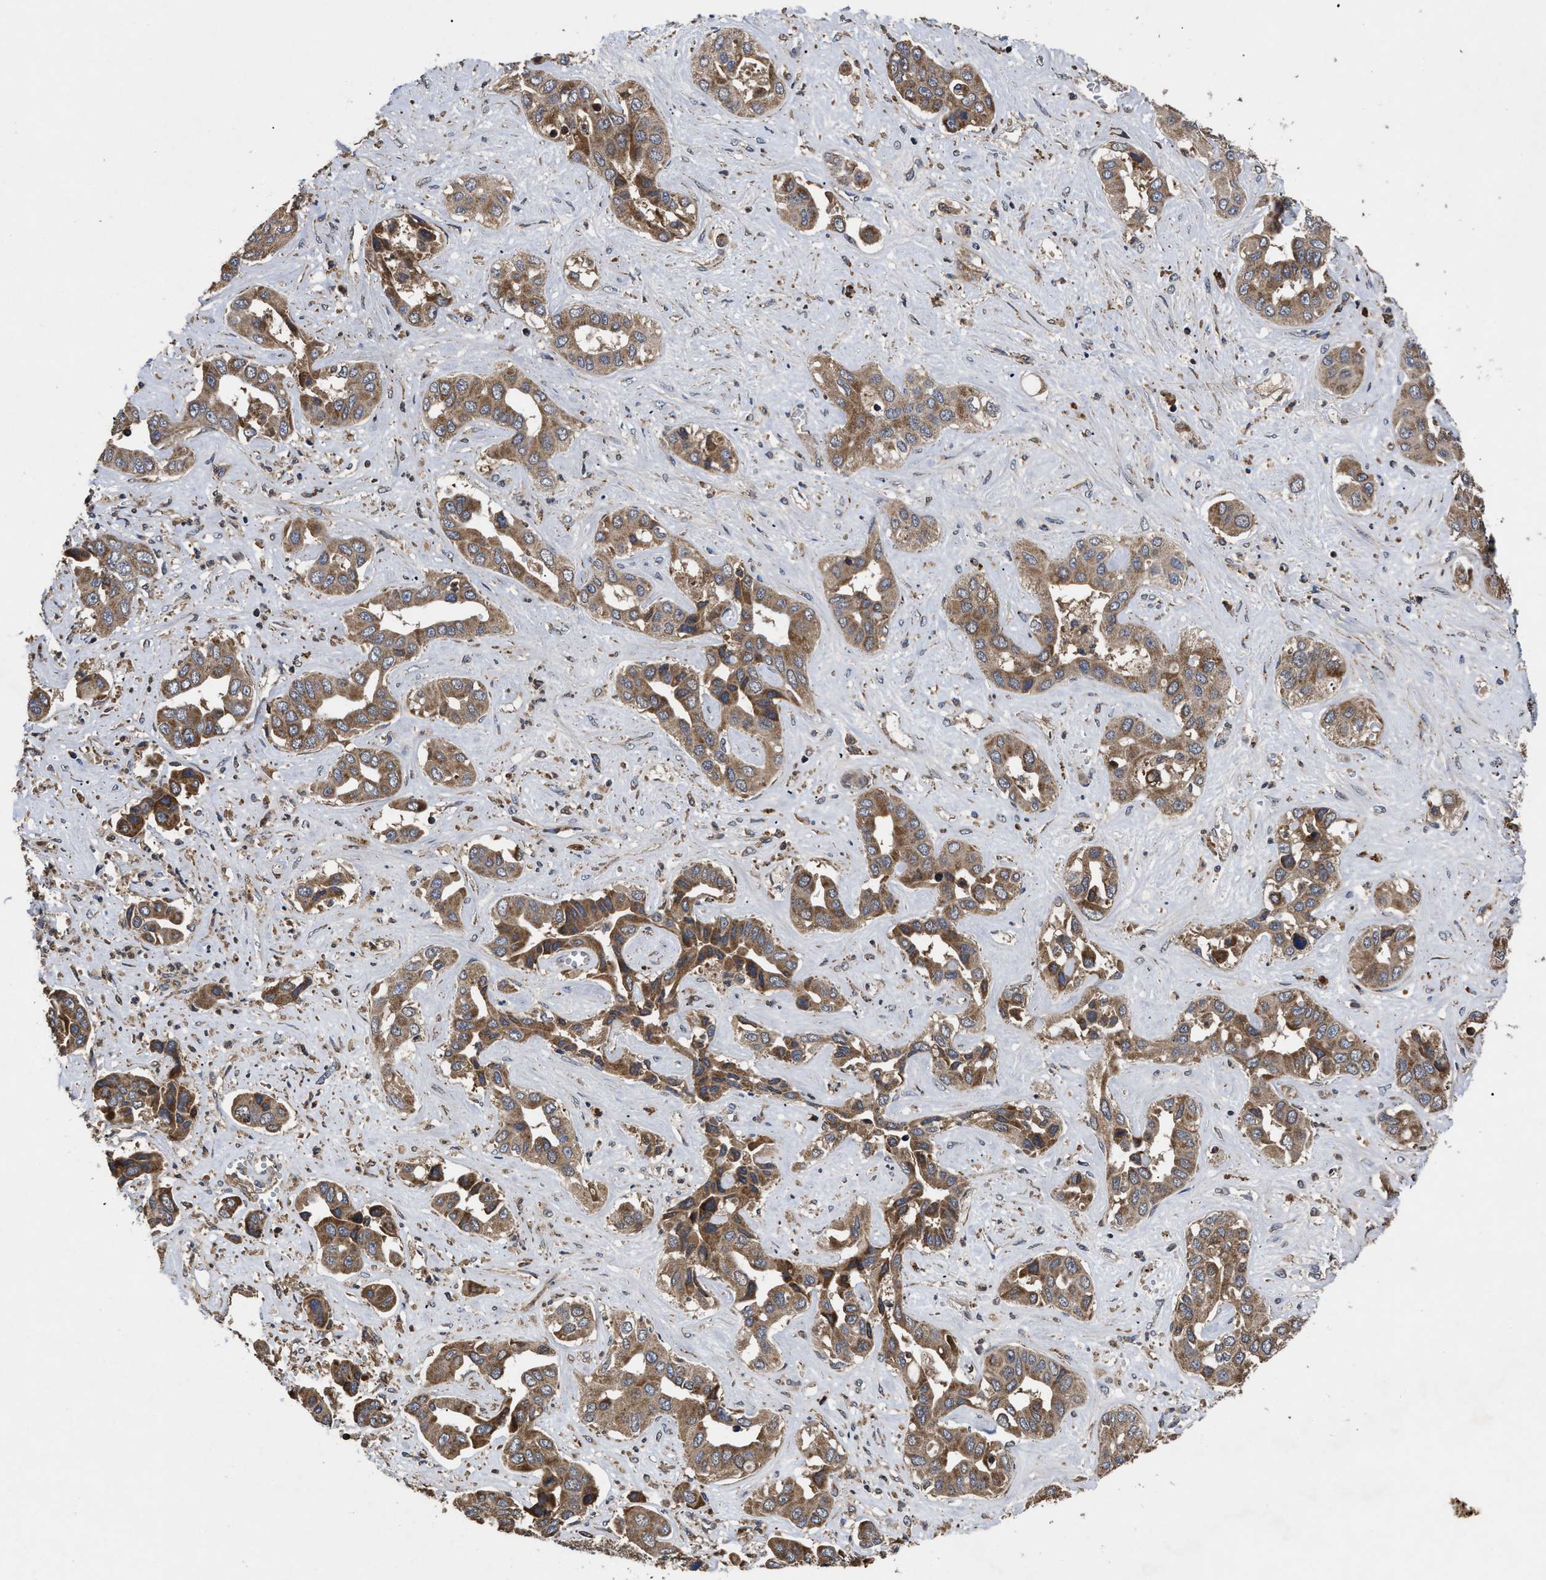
{"staining": {"intensity": "moderate", "quantity": ">75%", "location": "cytoplasmic/membranous"}, "tissue": "liver cancer", "cell_type": "Tumor cells", "image_type": "cancer", "snomed": [{"axis": "morphology", "description": "Cholangiocarcinoma"}, {"axis": "topography", "description": "Liver"}], "caption": "Protein expression analysis of cholangiocarcinoma (liver) displays moderate cytoplasmic/membranous positivity in about >75% of tumor cells. The staining was performed using DAB, with brown indicating positive protein expression. Nuclei are stained blue with hematoxylin.", "gene": "LRRC3", "patient": {"sex": "female", "age": 52}}